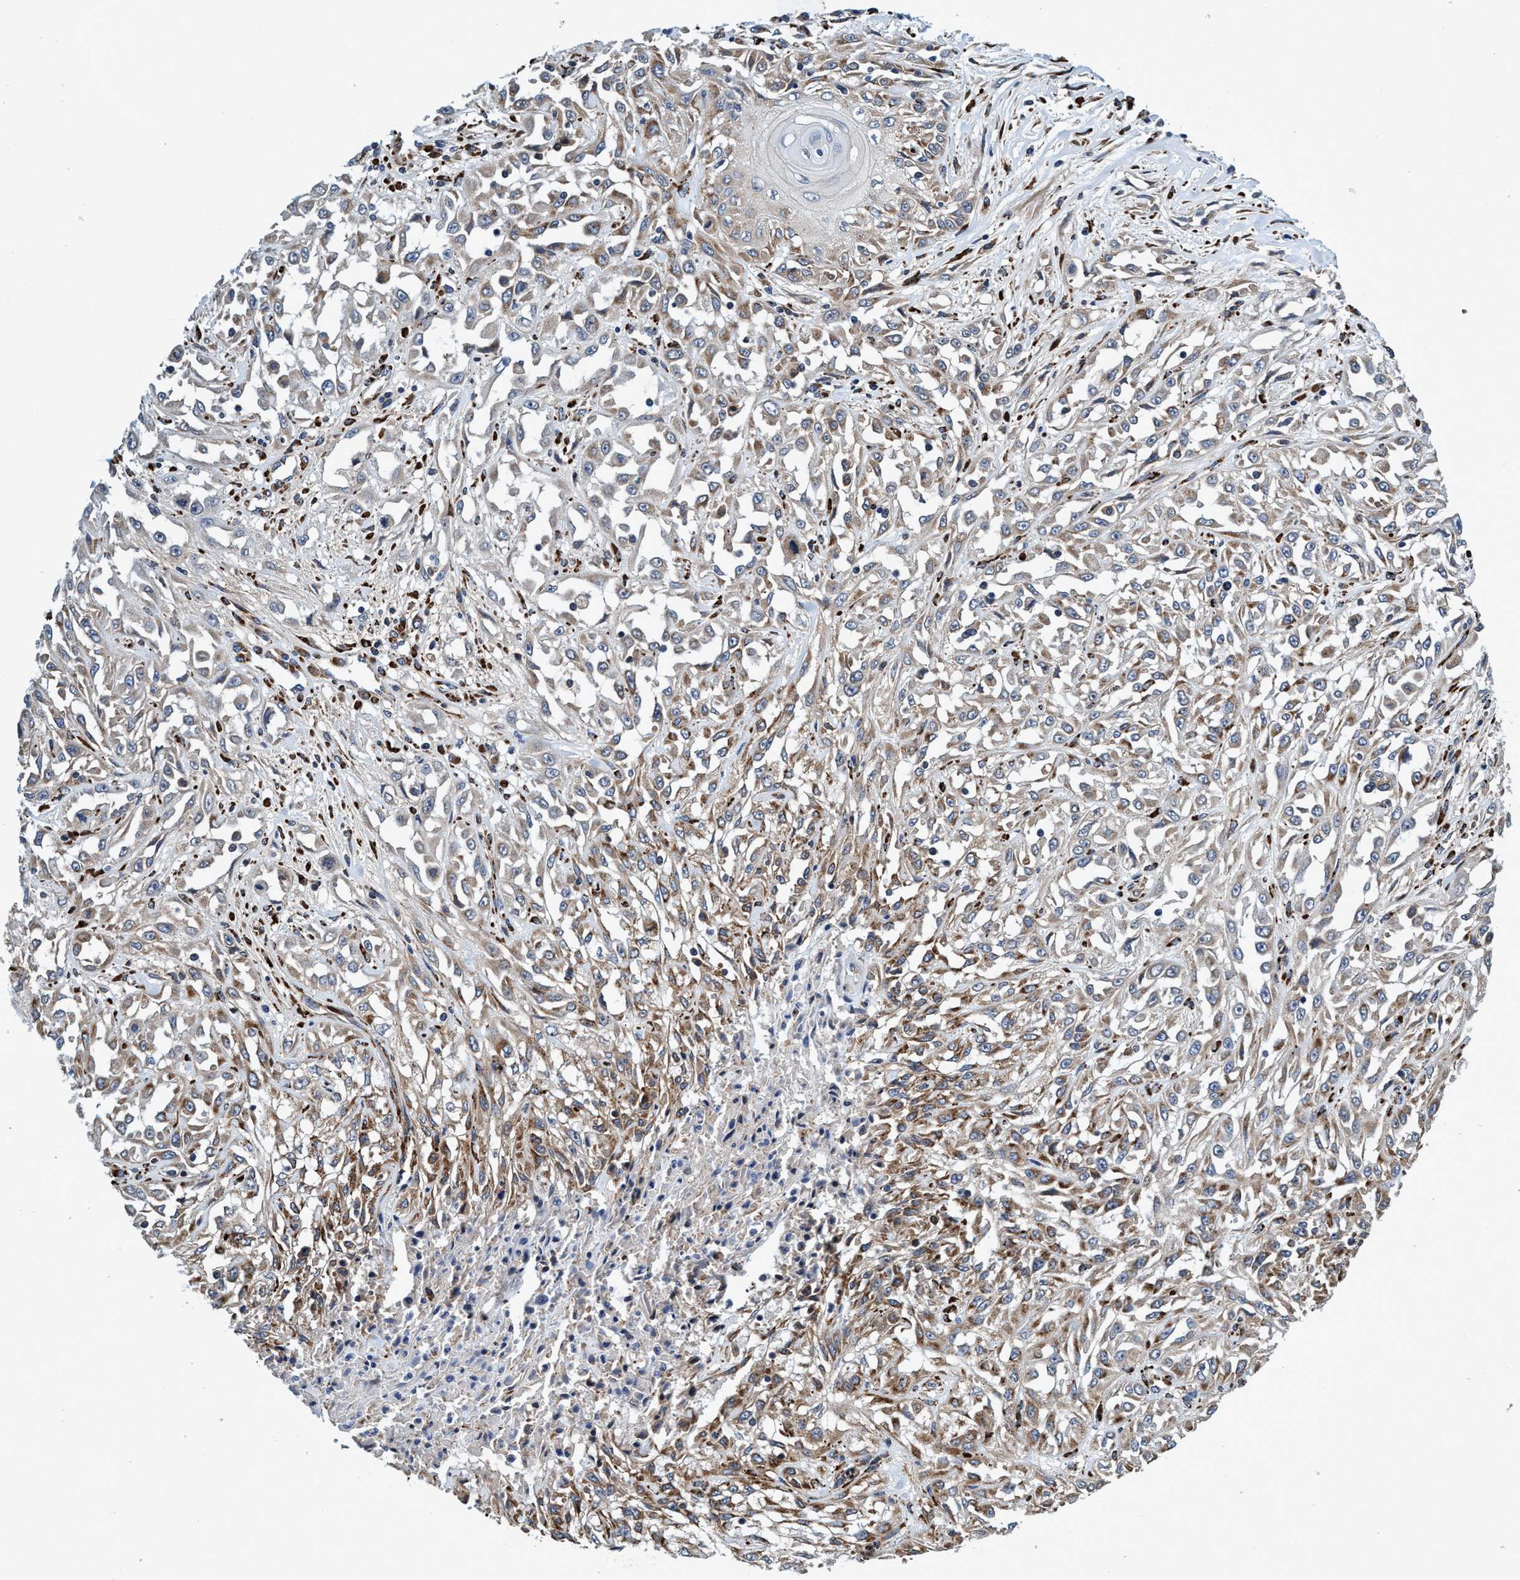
{"staining": {"intensity": "moderate", "quantity": ">75%", "location": "cytoplasmic/membranous"}, "tissue": "skin cancer", "cell_type": "Tumor cells", "image_type": "cancer", "snomed": [{"axis": "morphology", "description": "Squamous cell carcinoma, NOS"}, {"axis": "morphology", "description": "Squamous cell carcinoma, metastatic, NOS"}, {"axis": "topography", "description": "Skin"}, {"axis": "topography", "description": "Lymph node"}], "caption": "A brown stain shows moderate cytoplasmic/membranous positivity of a protein in human skin cancer tumor cells.", "gene": "CALCOCO2", "patient": {"sex": "male", "age": 75}}